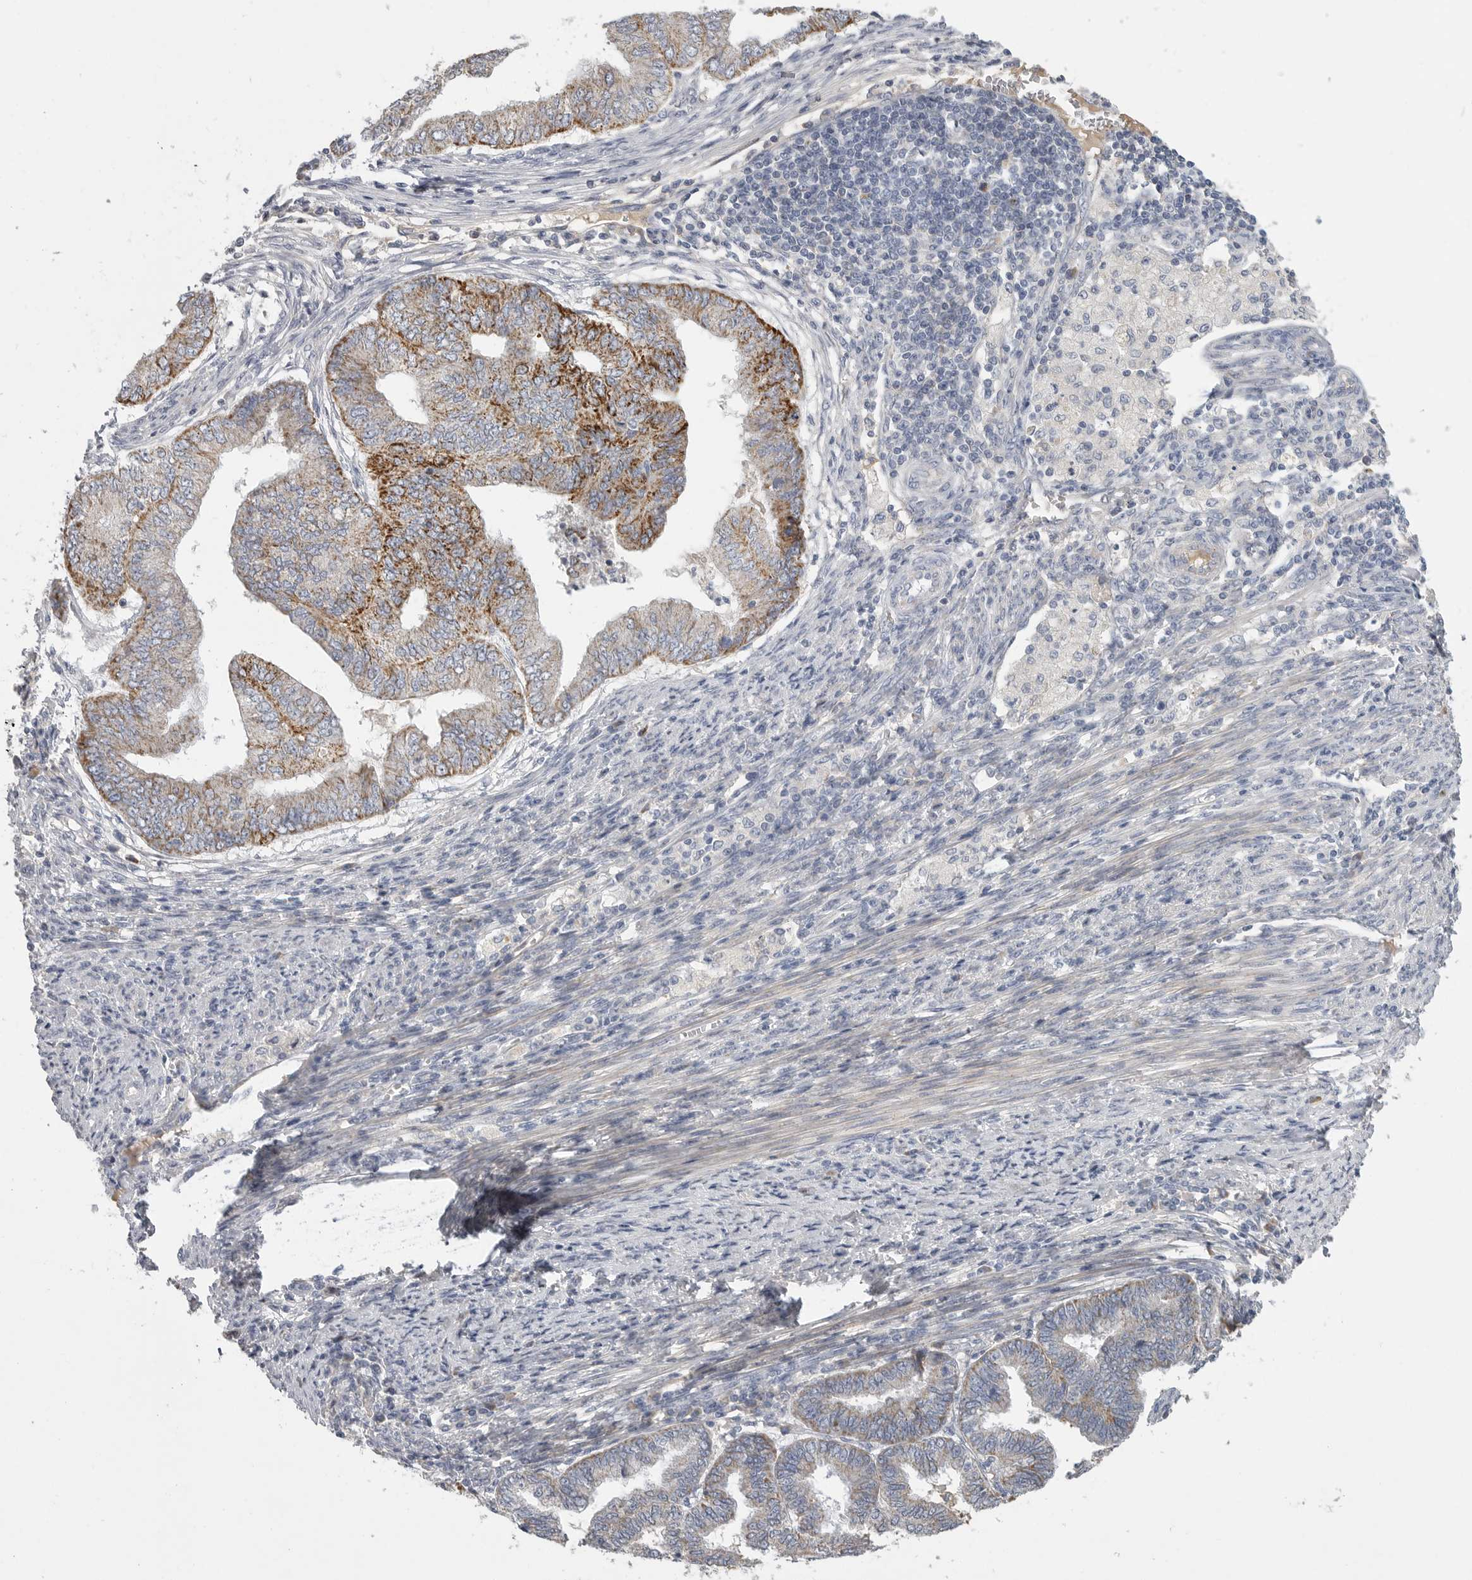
{"staining": {"intensity": "moderate", "quantity": ">75%", "location": "cytoplasmic/membranous"}, "tissue": "endometrial cancer", "cell_type": "Tumor cells", "image_type": "cancer", "snomed": [{"axis": "morphology", "description": "Polyp, NOS"}, {"axis": "morphology", "description": "Adenocarcinoma, NOS"}, {"axis": "morphology", "description": "Adenoma, NOS"}, {"axis": "topography", "description": "Endometrium"}], "caption": "Brown immunohistochemical staining in human endometrial cancer reveals moderate cytoplasmic/membranous staining in about >75% of tumor cells.", "gene": "SDC3", "patient": {"sex": "female", "age": 79}}